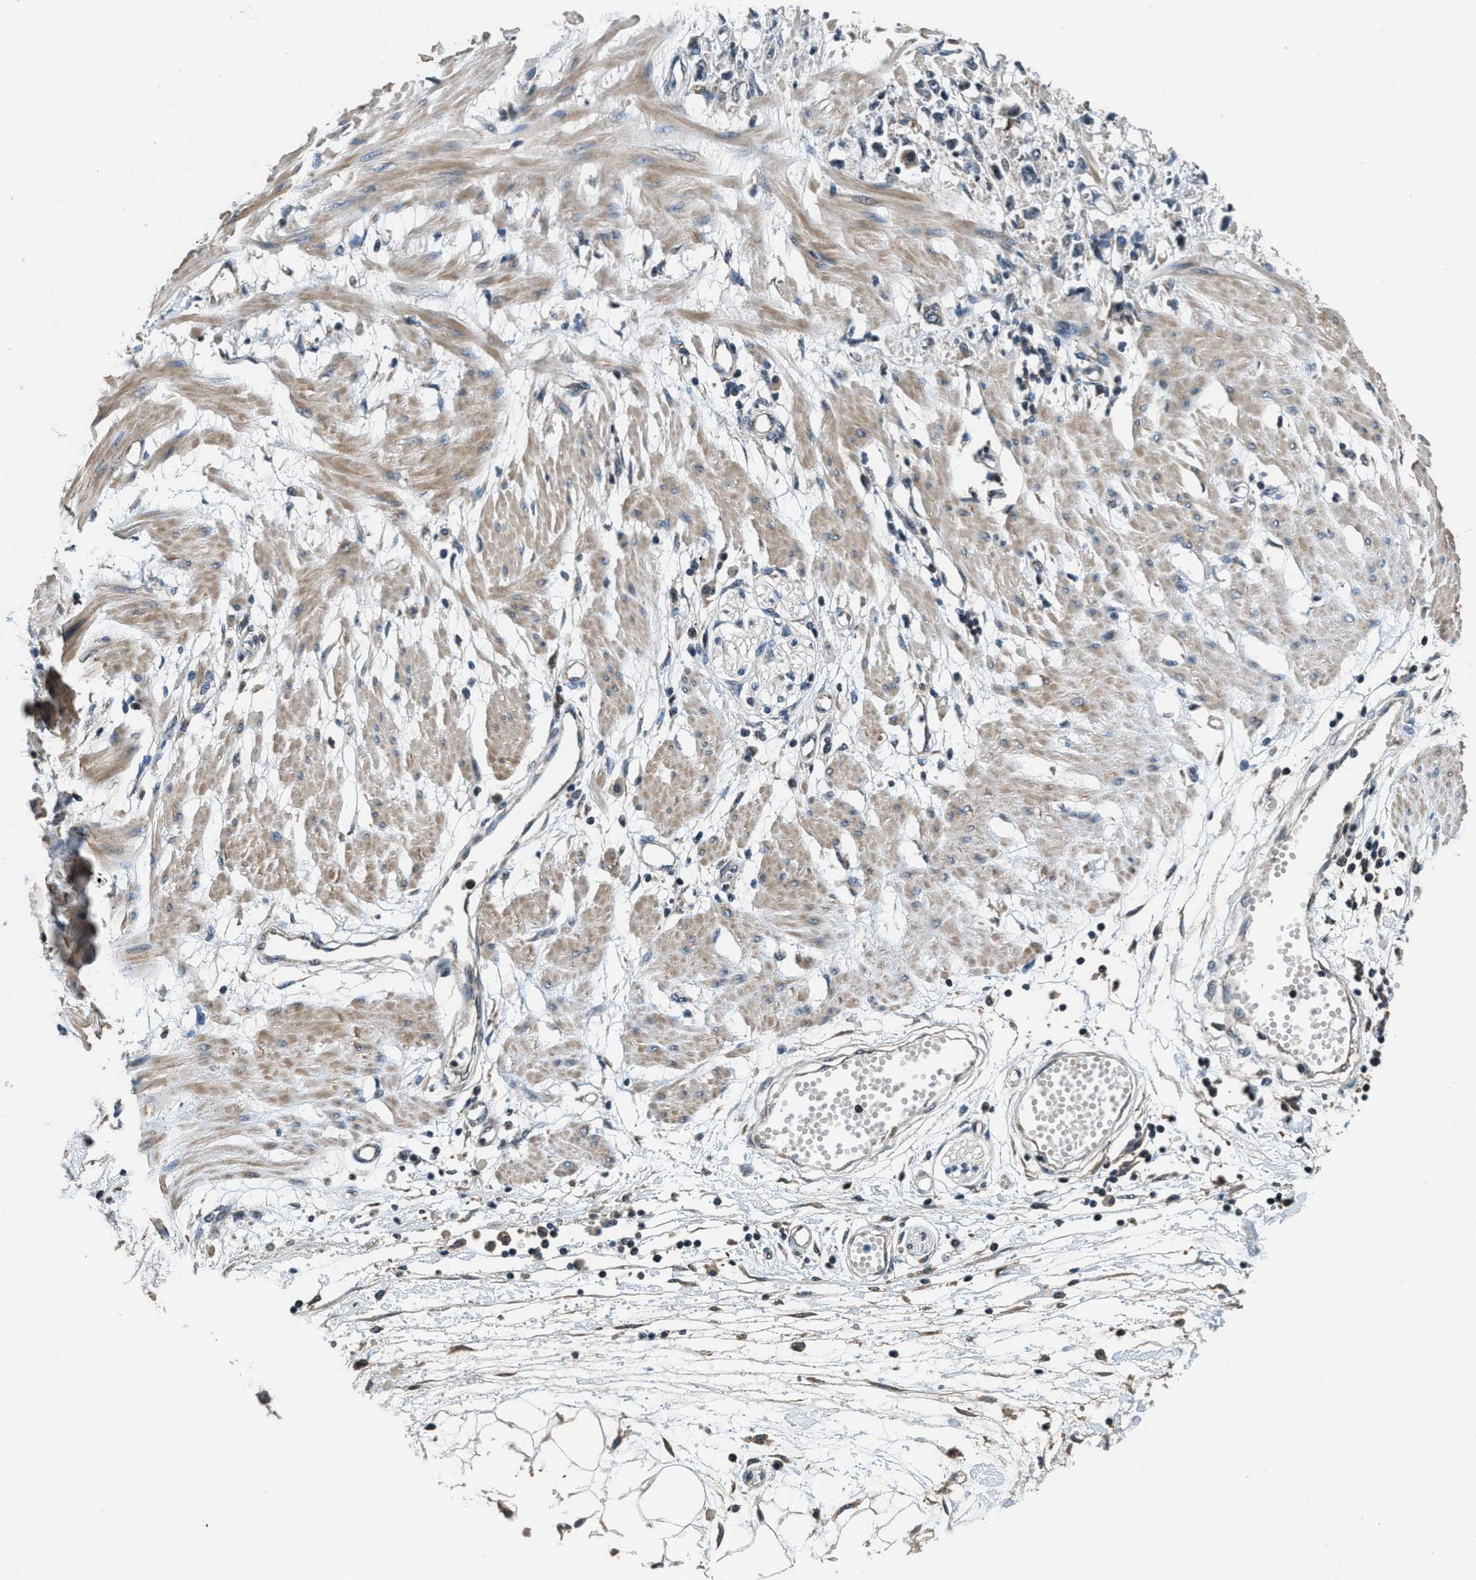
{"staining": {"intensity": "weak", "quantity": "<25%", "location": "nuclear"}, "tissue": "stomach cancer", "cell_type": "Tumor cells", "image_type": "cancer", "snomed": [{"axis": "morphology", "description": "Adenocarcinoma, NOS"}, {"axis": "topography", "description": "Stomach"}], "caption": "Immunohistochemistry of human adenocarcinoma (stomach) displays no expression in tumor cells. Nuclei are stained in blue.", "gene": "NAT1", "patient": {"sex": "female", "age": 59}}